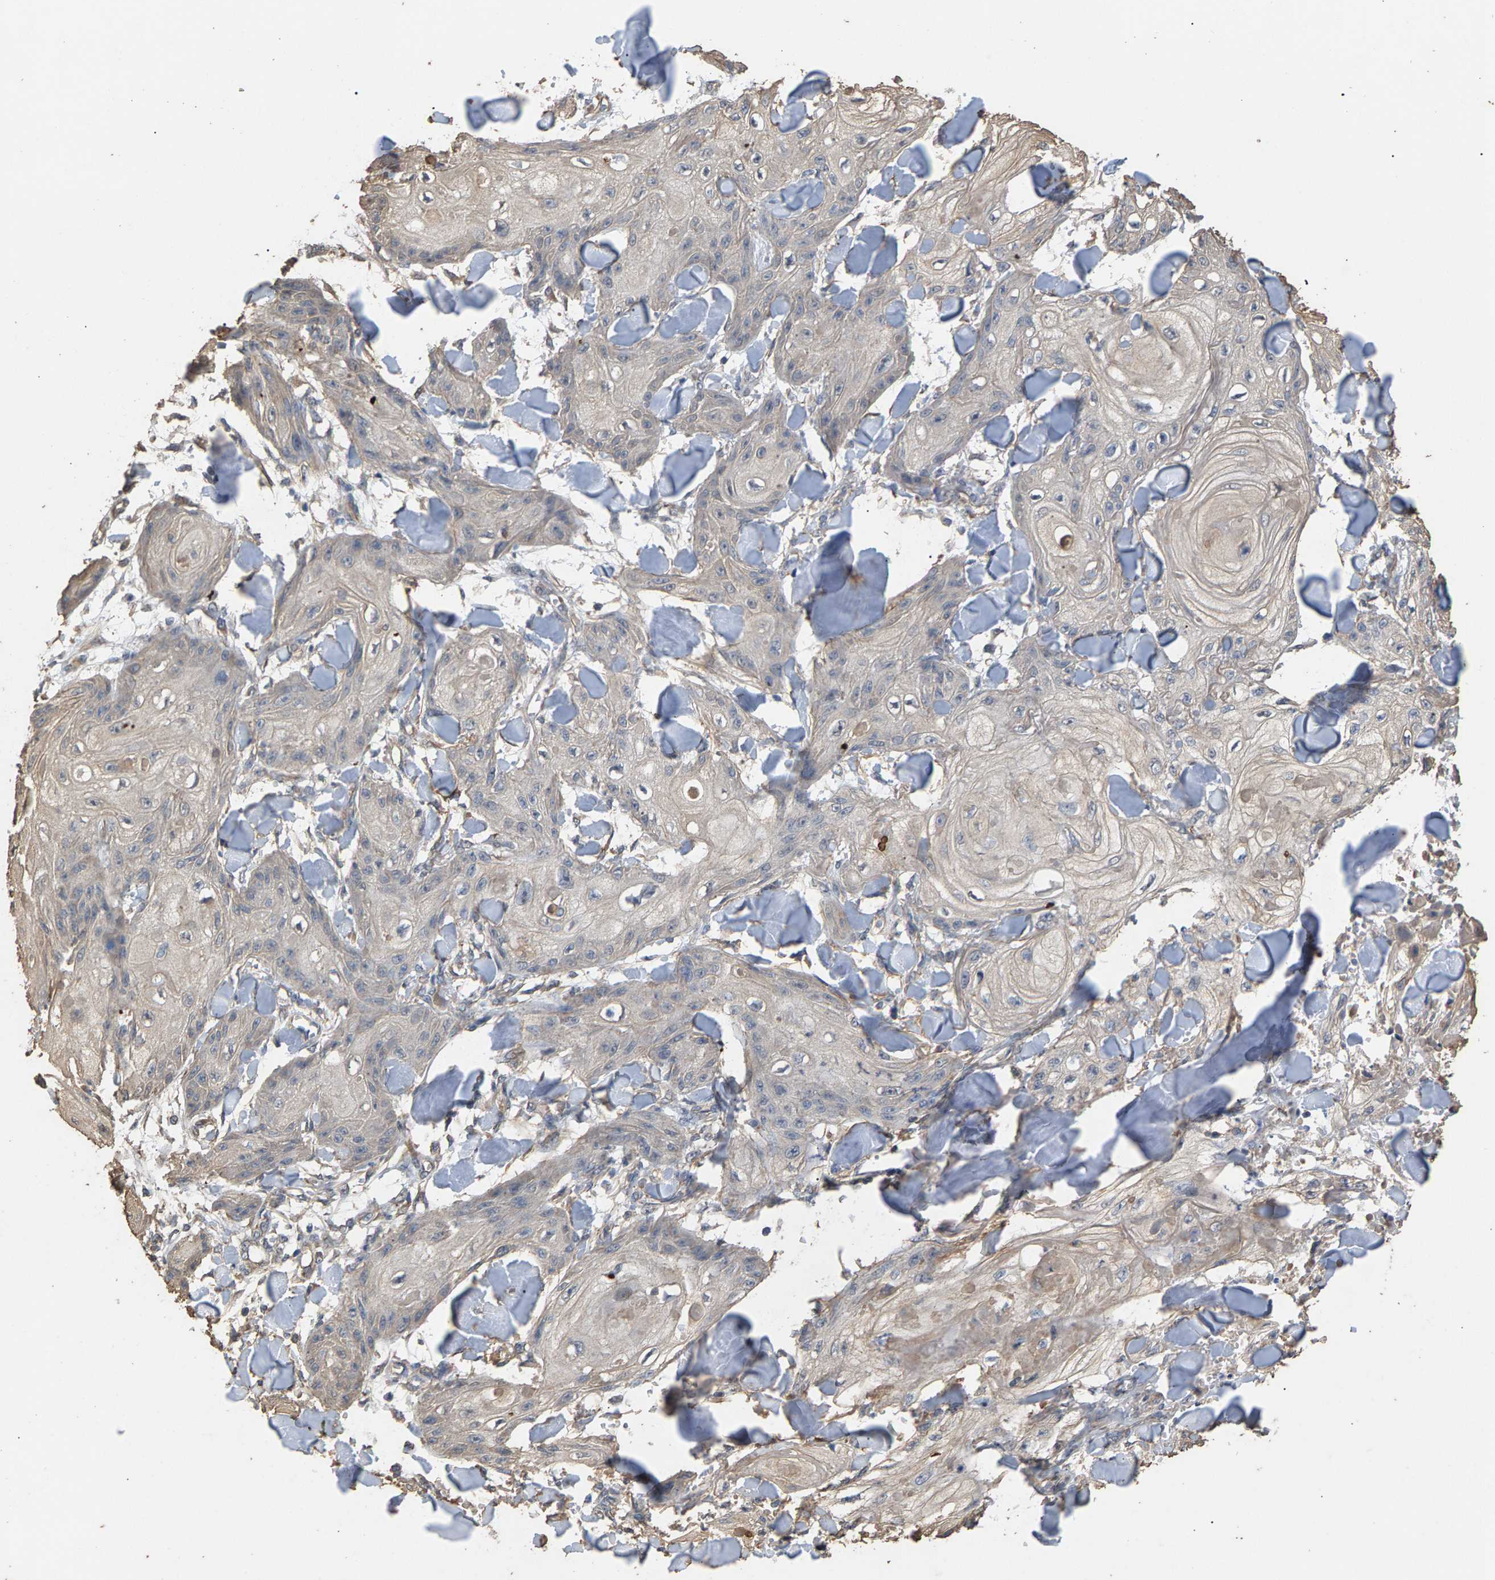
{"staining": {"intensity": "negative", "quantity": "none", "location": "none"}, "tissue": "skin cancer", "cell_type": "Tumor cells", "image_type": "cancer", "snomed": [{"axis": "morphology", "description": "Squamous cell carcinoma, NOS"}, {"axis": "topography", "description": "Skin"}], "caption": "Micrograph shows no significant protein expression in tumor cells of skin cancer.", "gene": "HTRA3", "patient": {"sex": "male", "age": 74}}